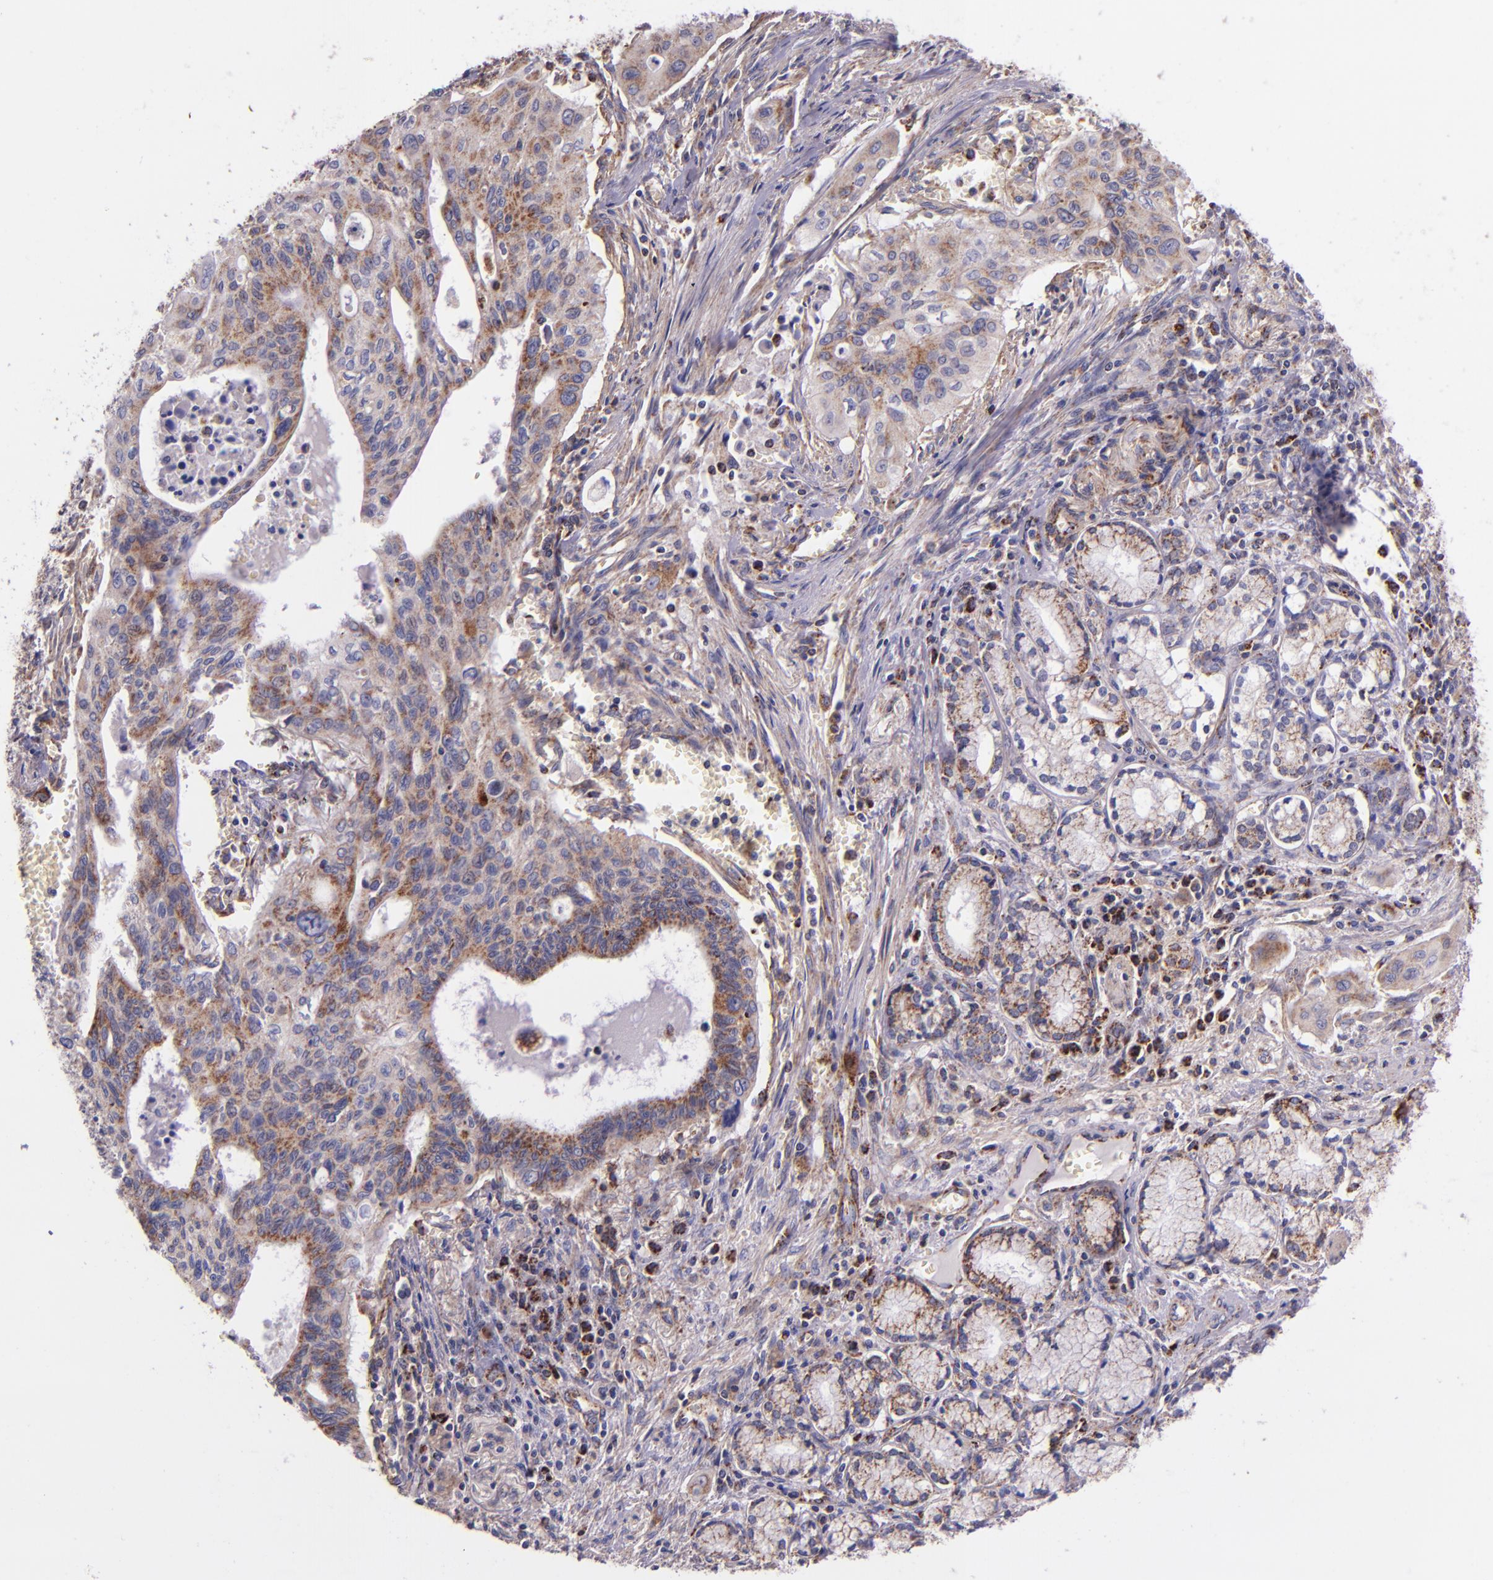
{"staining": {"intensity": "weak", "quantity": "25%-75%", "location": "cytoplasmic/membranous"}, "tissue": "pancreatic cancer", "cell_type": "Tumor cells", "image_type": "cancer", "snomed": [{"axis": "morphology", "description": "Adenocarcinoma, NOS"}, {"axis": "topography", "description": "Pancreas"}], "caption": "Tumor cells display low levels of weak cytoplasmic/membranous expression in approximately 25%-75% of cells in pancreatic cancer.", "gene": "IDH3G", "patient": {"sex": "male", "age": 77}}